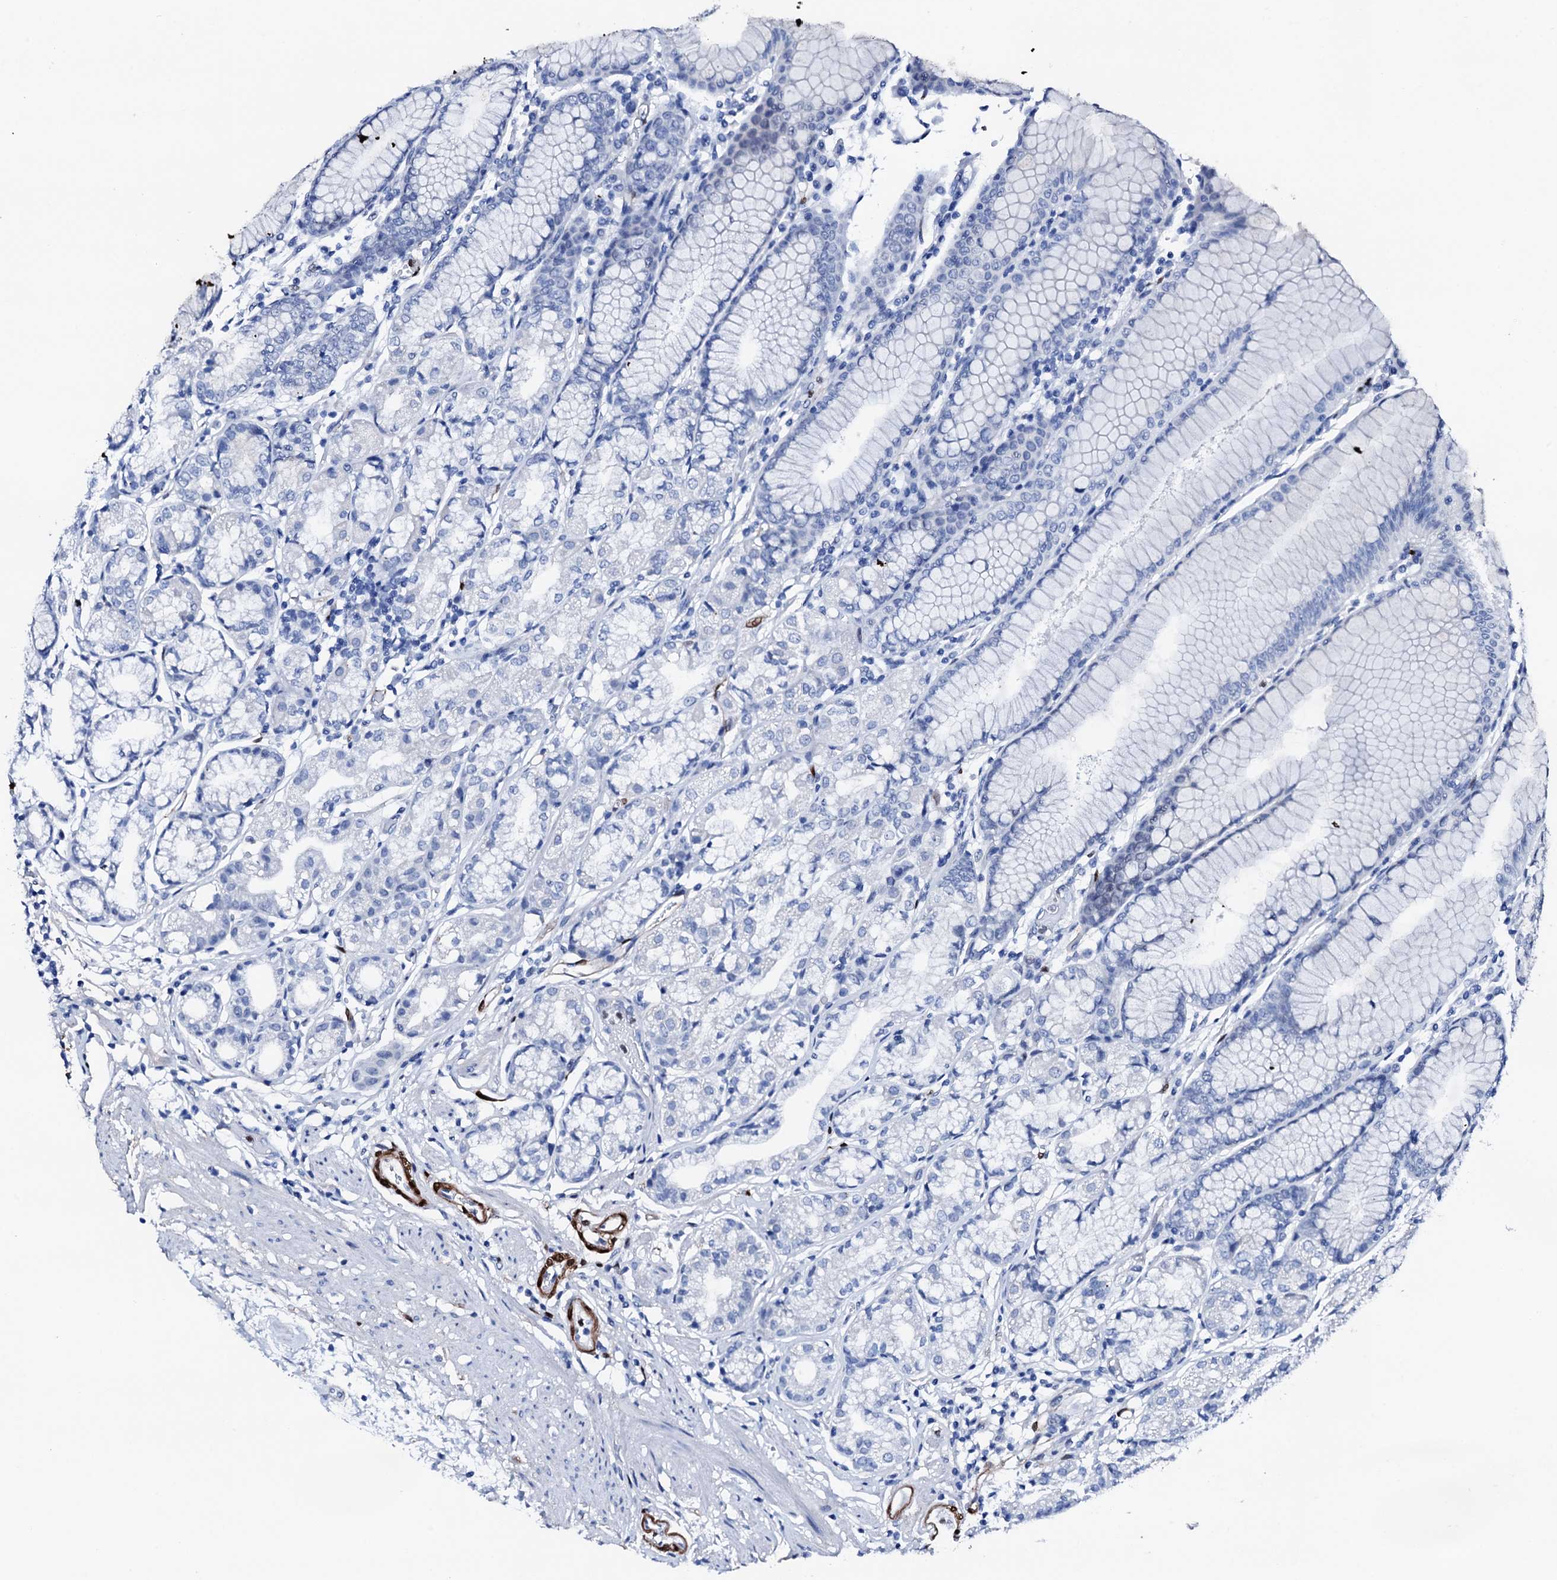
{"staining": {"intensity": "negative", "quantity": "none", "location": "none"}, "tissue": "stomach", "cell_type": "Glandular cells", "image_type": "normal", "snomed": [{"axis": "morphology", "description": "Normal tissue, NOS"}, {"axis": "topography", "description": "Stomach"}], "caption": "High magnification brightfield microscopy of unremarkable stomach stained with DAB (brown) and counterstained with hematoxylin (blue): glandular cells show no significant expression. (DAB IHC visualized using brightfield microscopy, high magnification).", "gene": "NRIP2", "patient": {"sex": "female", "age": 57}}